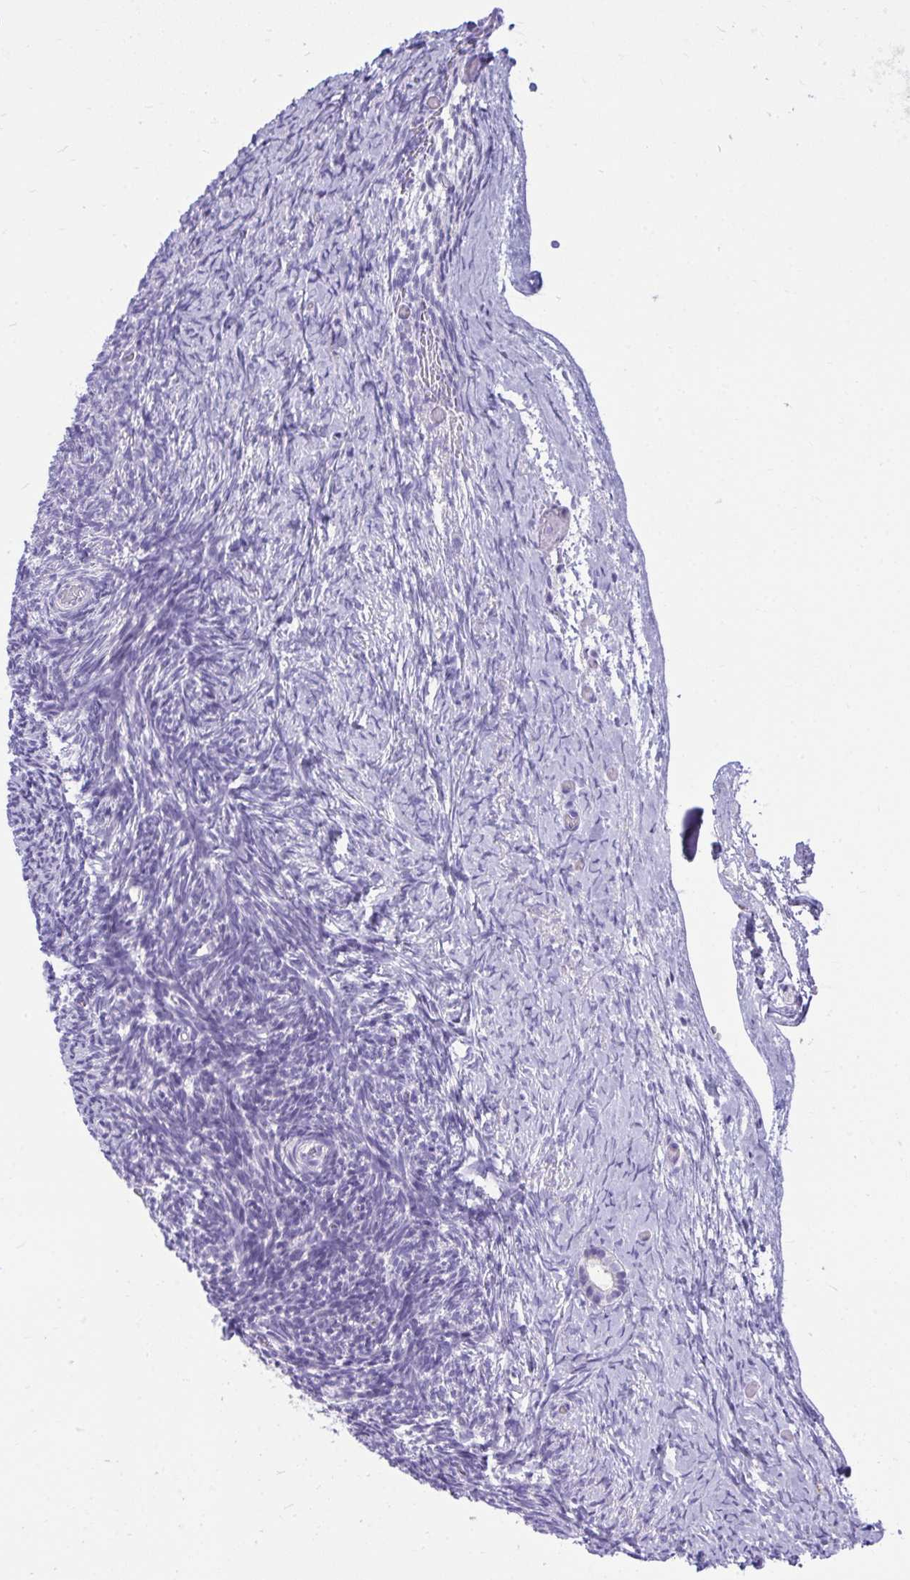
{"staining": {"intensity": "negative", "quantity": "none", "location": "none"}, "tissue": "ovary", "cell_type": "Follicle cells", "image_type": "normal", "snomed": [{"axis": "morphology", "description": "Normal tissue, NOS"}, {"axis": "topography", "description": "Ovary"}], "caption": "An immunohistochemistry (IHC) histopathology image of normal ovary is shown. There is no staining in follicle cells of ovary.", "gene": "AIG1", "patient": {"sex": "female", "age": 39}}